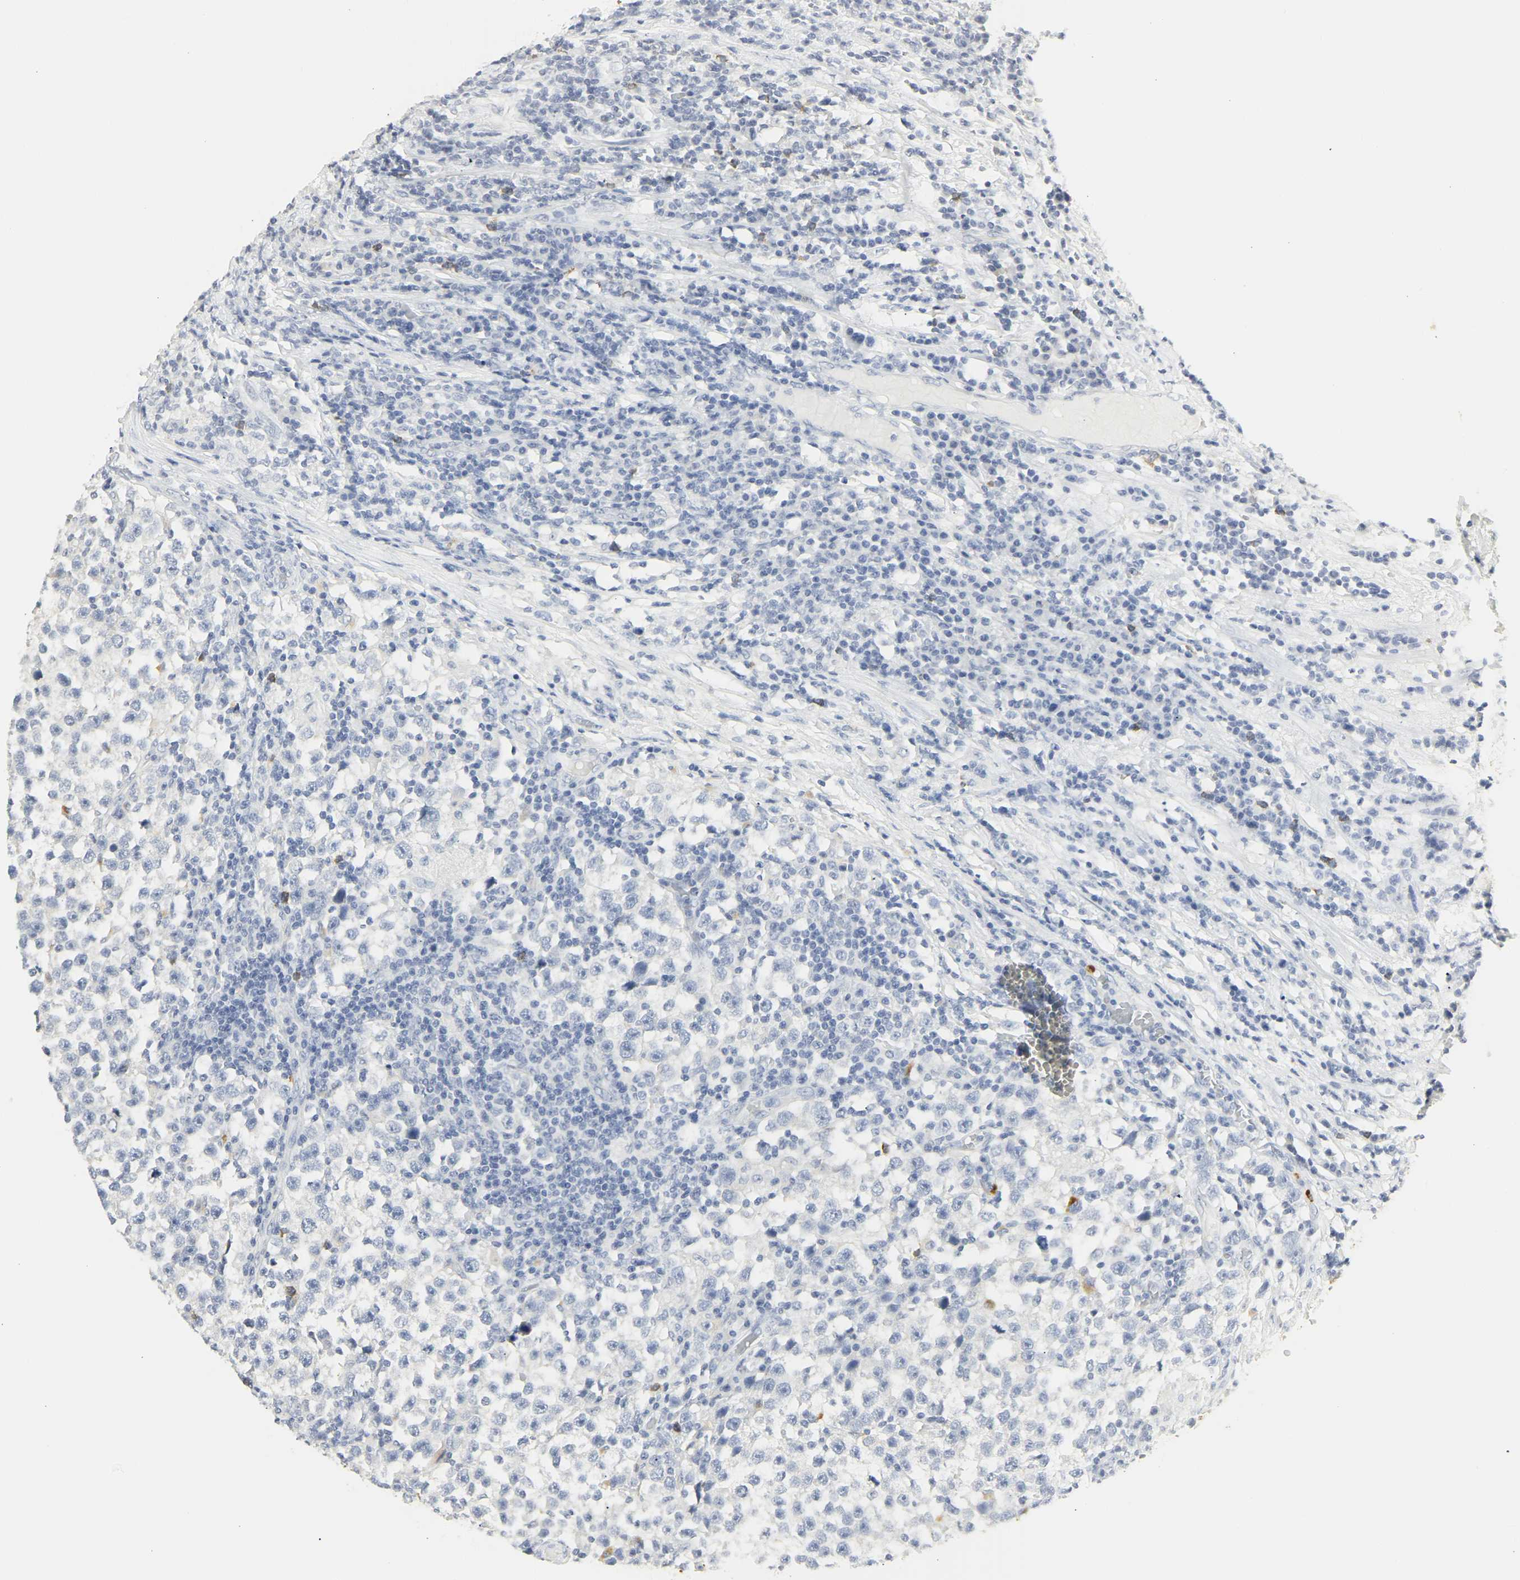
{"staining": {"intensity": "negative", "quantity": "none", "location": "none"}, "tissue": "testis cancer", "cell_type": "Tumor cells", "image_type": "cancer", "snomed": [{"axis": "morphology", "description": "Seminoma, NOS"}, {"axis": "topography", "description": "Testis"}], "caption": "Immunohistochemical staining of human testis seminoma exhibits no significant staining in tumor cells.", "gene": "CEACAM5", "patient": {"sex": "male", "age": 43}}